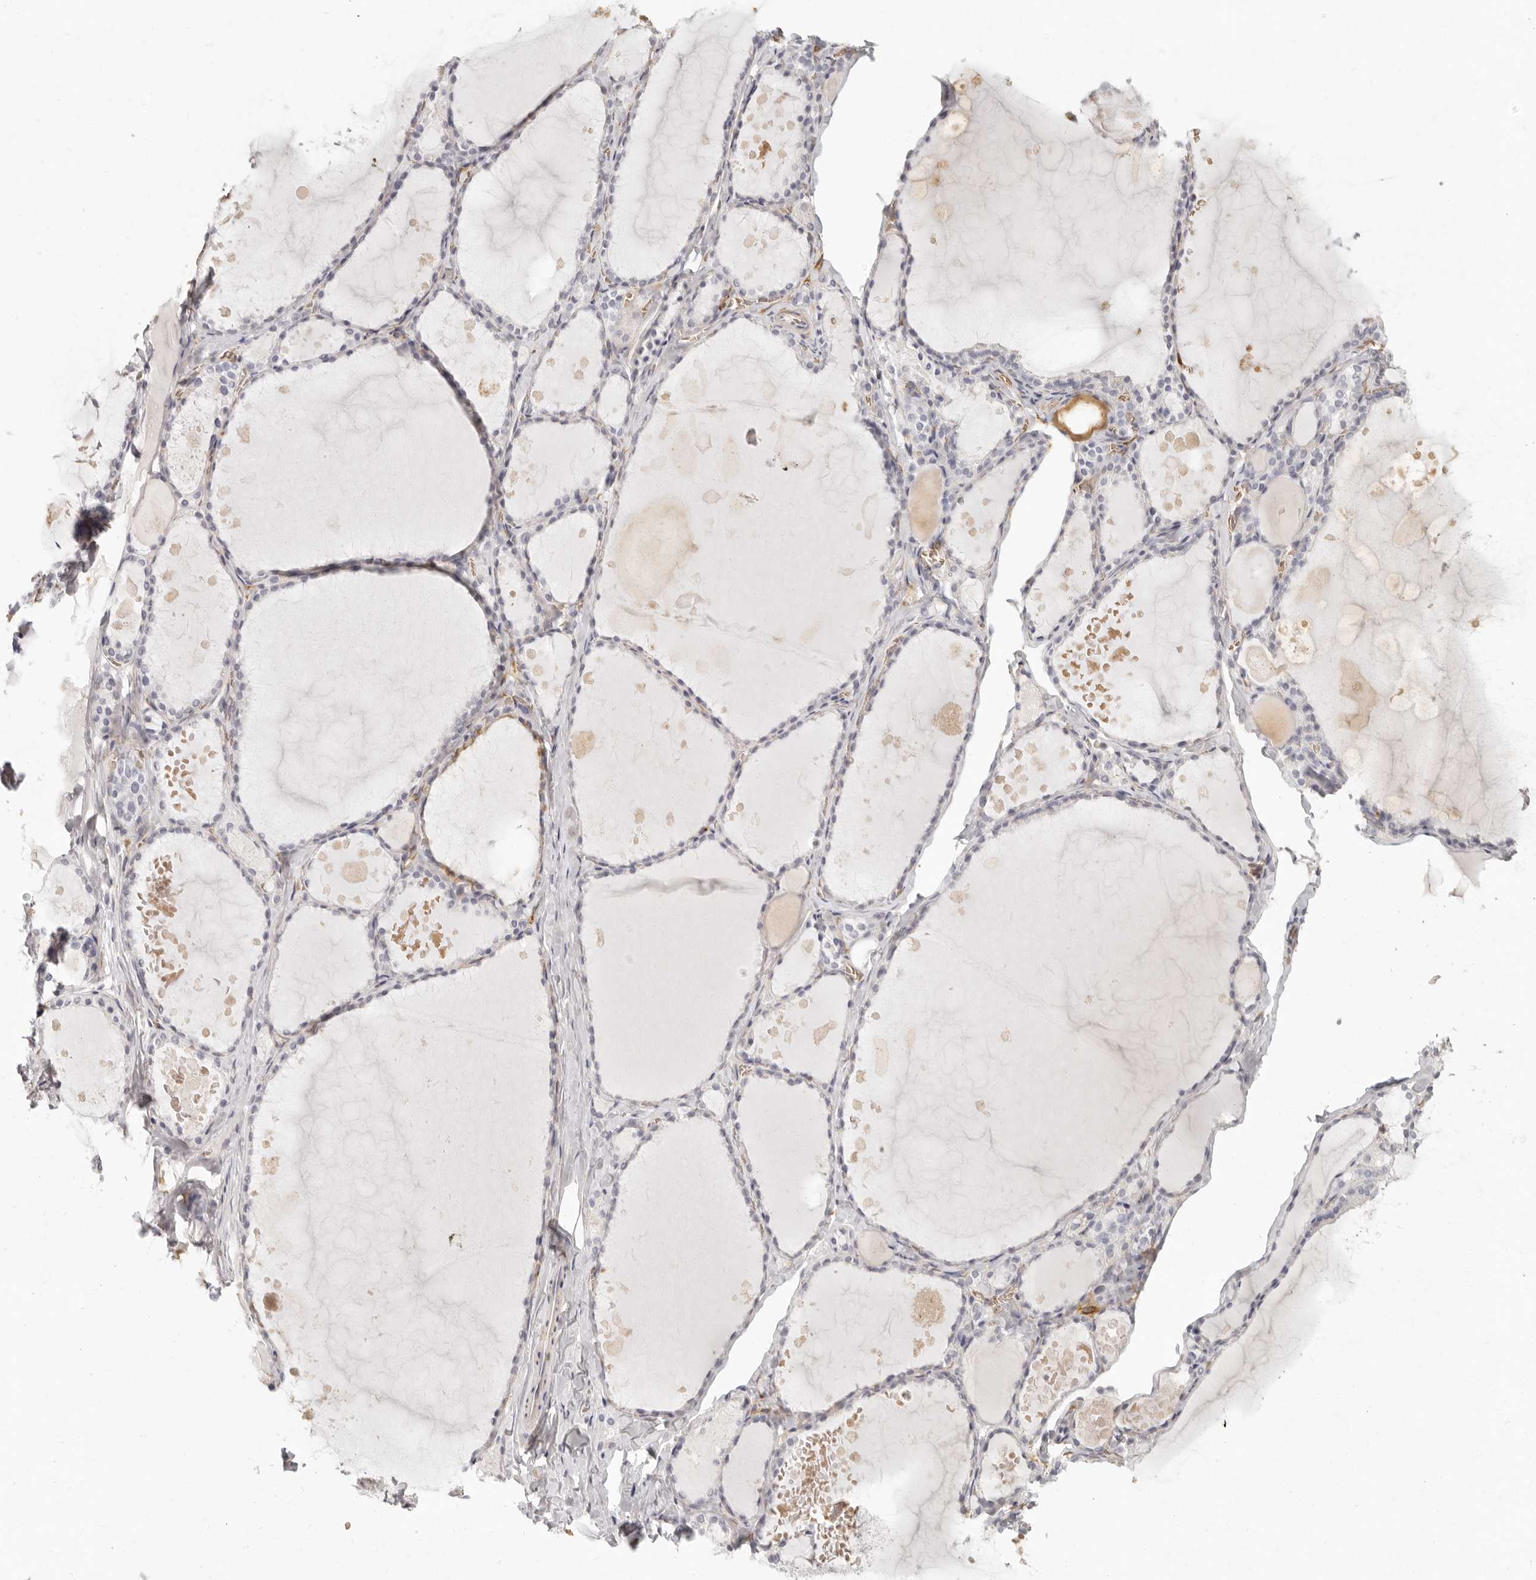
{"staining": {"intensity": "negative", "quantity": "none", "location": "none"}, "tissue": "thyroid gland", "cell_type": "Glandular cells", "image_type": "normal", "snomed": [{"axis": "morphology", "description": "Normal tissue, NOS"}, {"axis": "topography", "description": "Thyroid gland"}], "caption": "The histopathology image displays no staining of glandular cells in normal thyroid gland. The staining was performed using DAB (3,3'-diaminobenzidine) to visualize the protein expression in brown, while the nuclei were stained in blue with hematoxylin (Magnification: 20x).", "gene": "NIBAN1", "patient": {"sex": "male", "age": 56}}